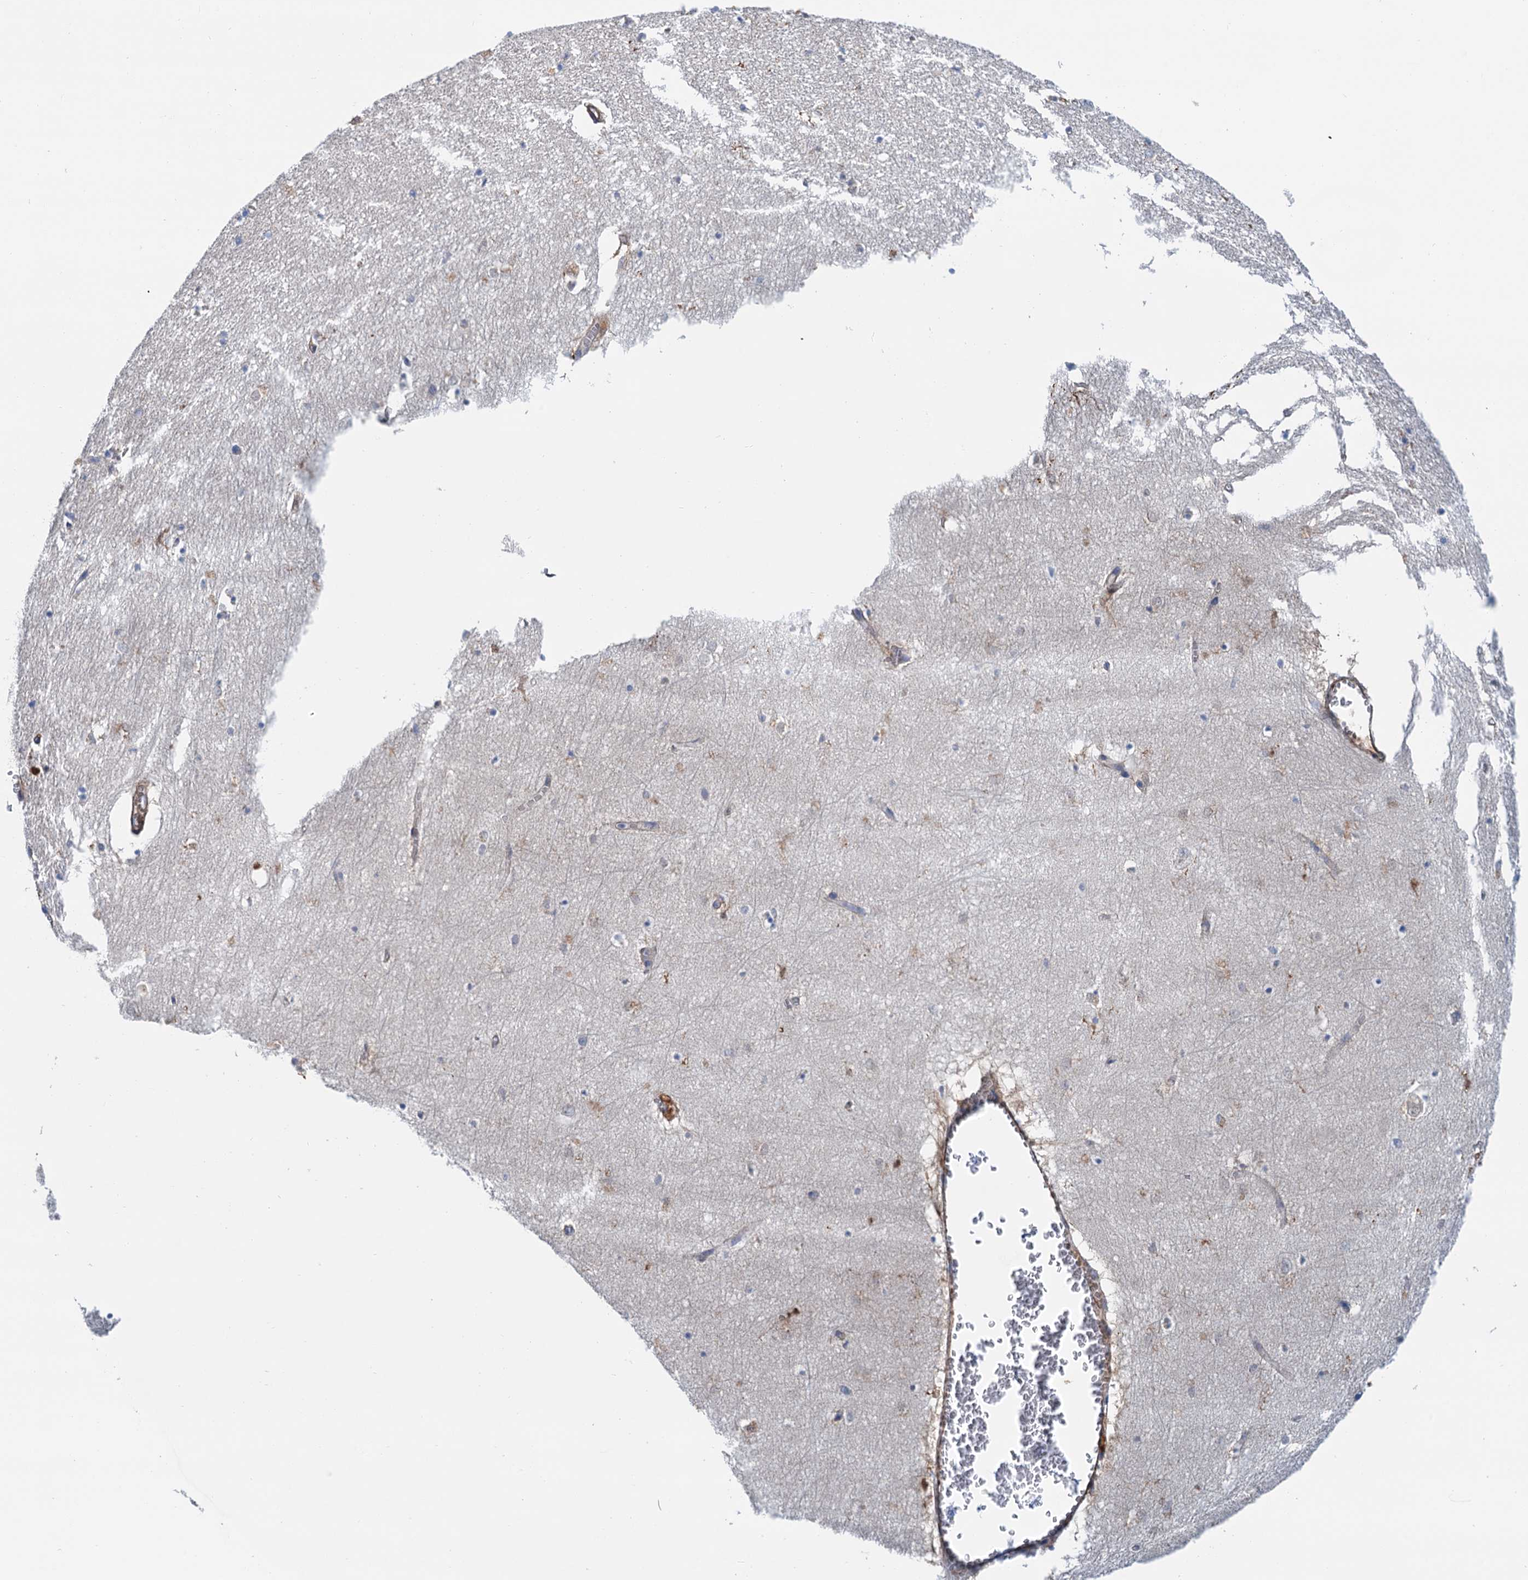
{"staining": {"intensity": "strong", "quantity": "<25%", "location": "cytoplasmic/membranous"}, "tissue": "hippocampus", "cell_type": "Glial cells", "image_type": "normal", "snomed": [{"axis": "morphology", "description": "Normal tissue, NOS"}, {"axis": "topography", "description": "Hippocampus"}], "caption": "Immunohistochemistry (IHC) of normal hippocampus shows medium levels of strong cytoplasmic/membranous positivity in about <25% of glial cells.", "gene": "CSTPP1", "patient": {"sex": "female", "age": 64}}